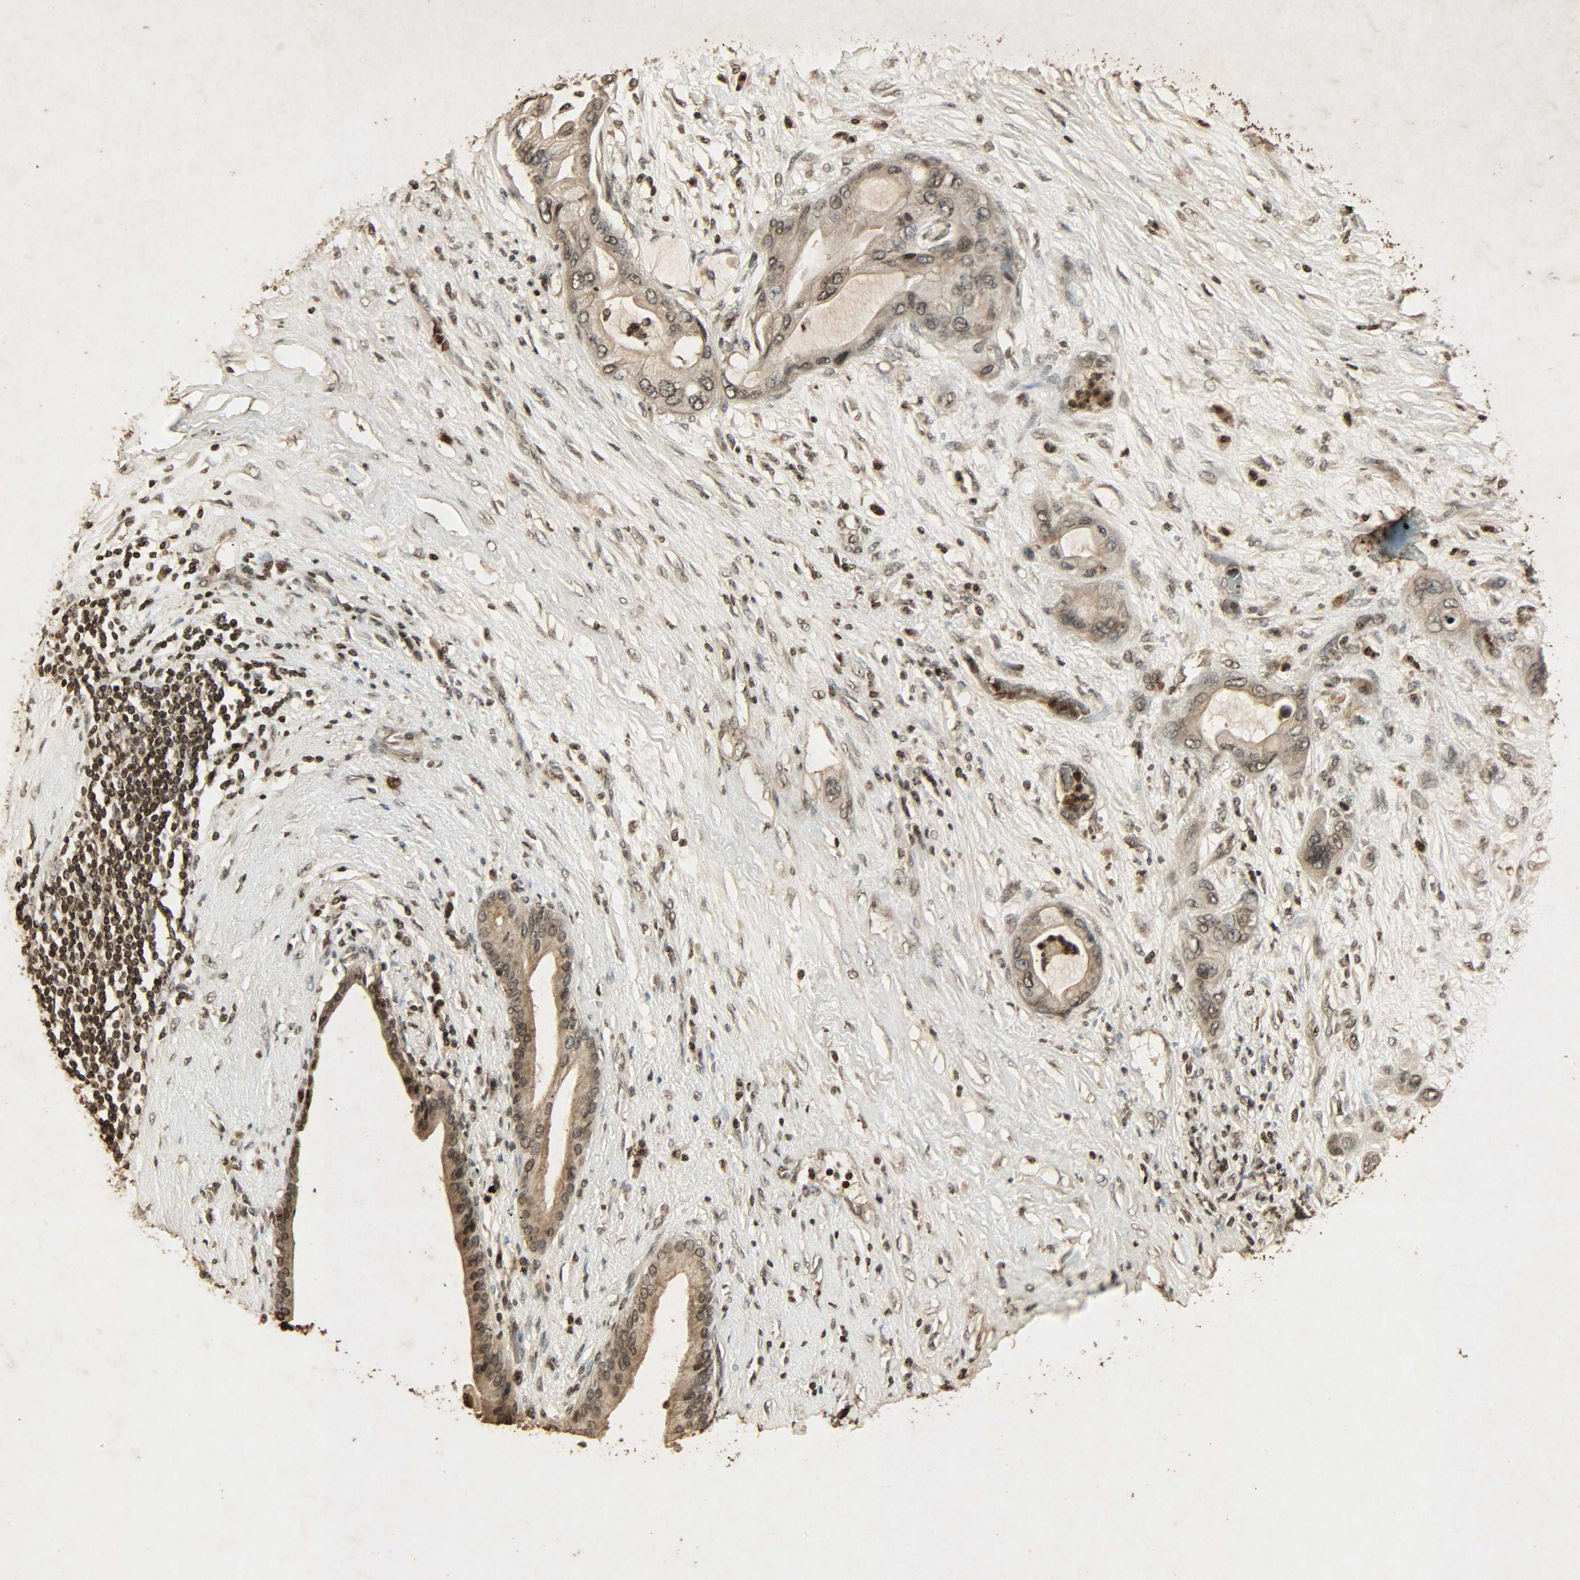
{"staining": {"intensity": "strong", "quantity": ">75%", "location": "cytoplasmic/membranous,nuclear"}, "tissue": "pancreatic cancer", "cell_type": "Tumor cells", "image_type": "cancer", "snomed": [{"axis": "morphology", "description": "Adenocarcinoma, NOS"}, {"axis": "topography", "description": "Pancreas"}], "caption": "This image reveals immunohistochemistry (IHC) staining of human pancreatic cancer, with high strong cytoplasmic/membranous and nuclear expression in about >75% of tumor cells.", "gene": "PPP3R1", "patient": {"sex": "female", "age": 59}}